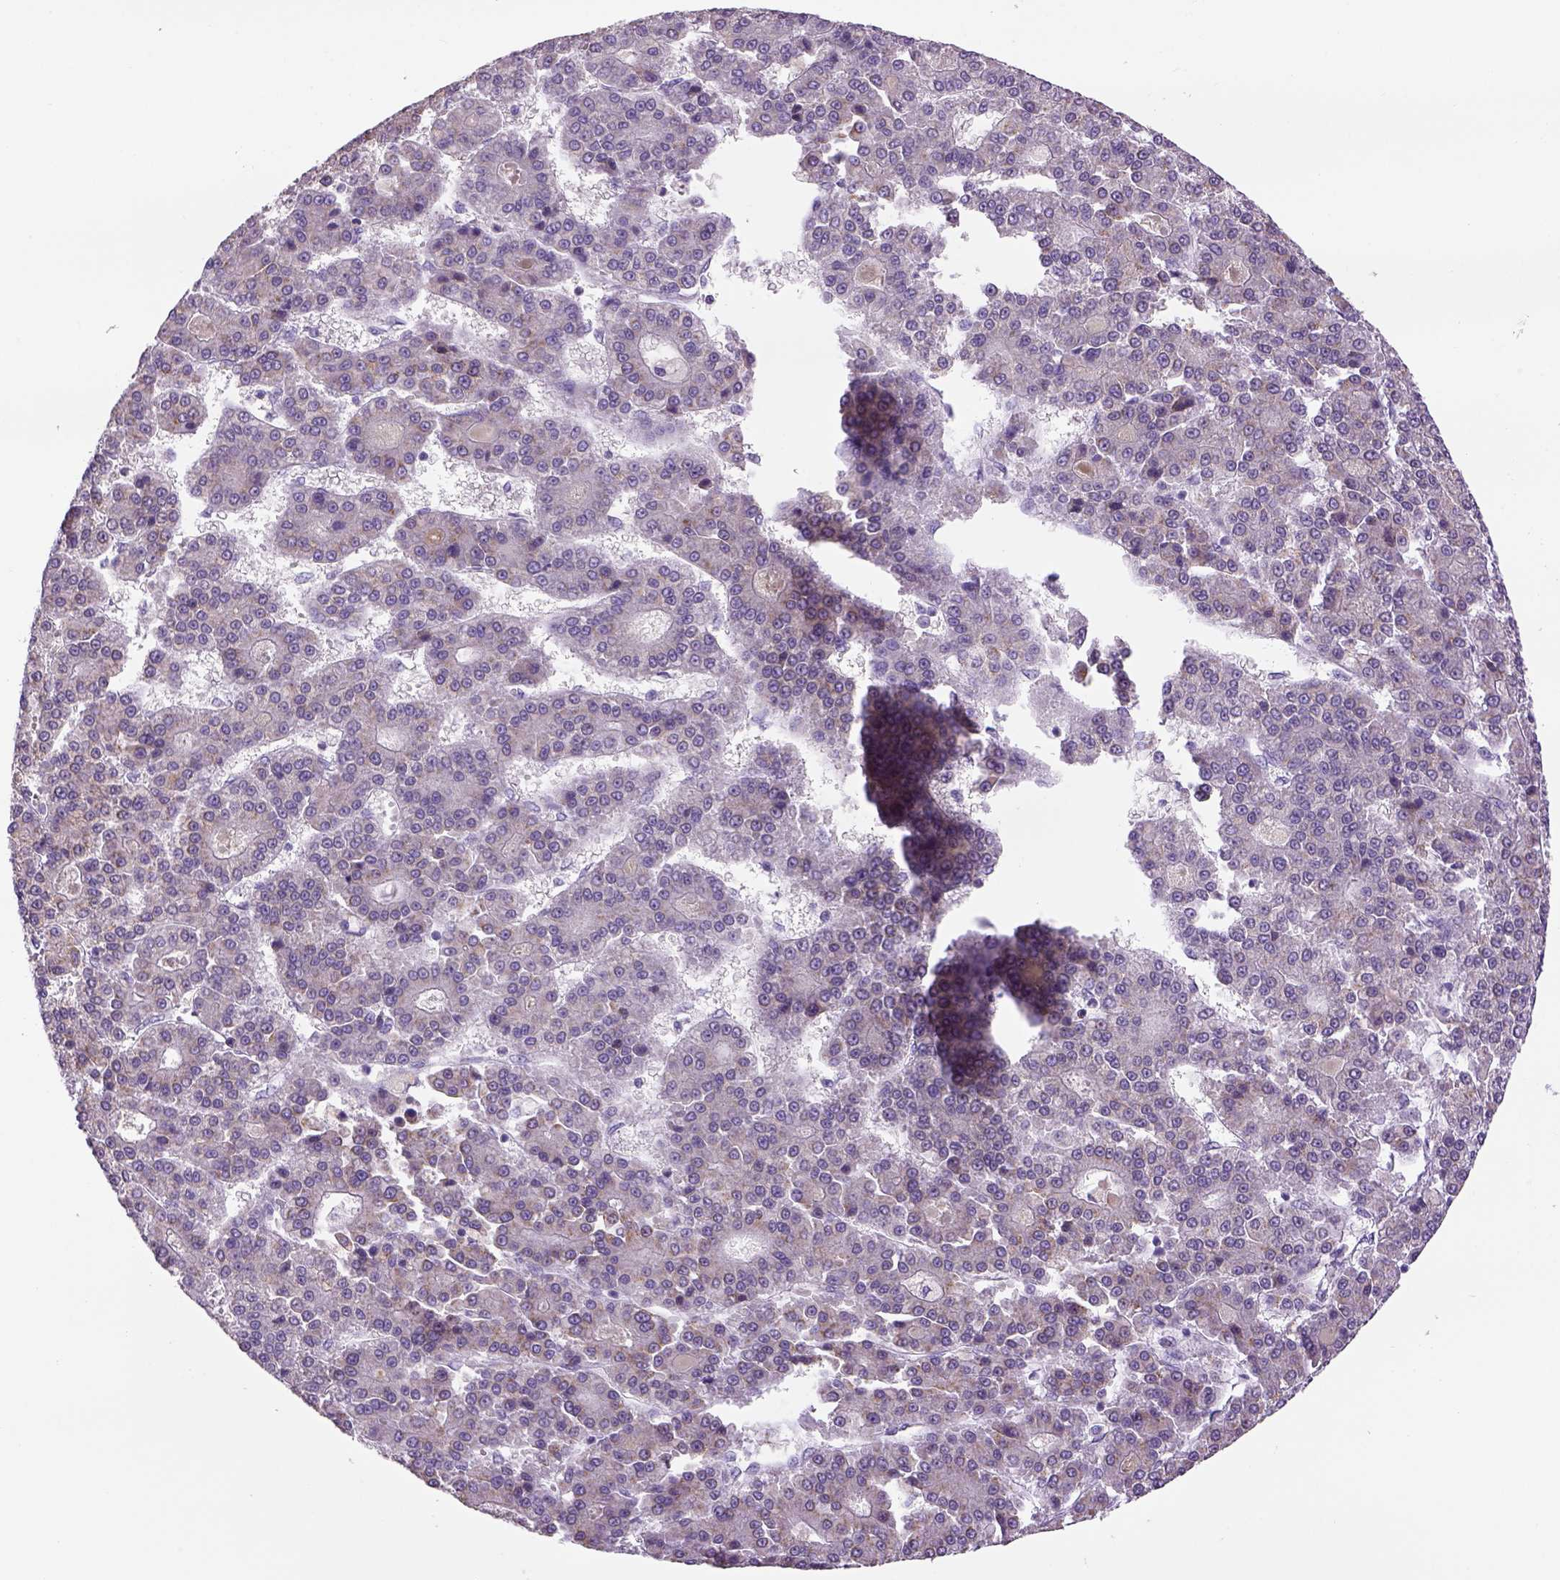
{"staining": {"intensity": "weak", "quantity": "<25%", "location": "cytoplasmic/membranous"}, "tissue": "liver cancer", "cell_type": "Tumor cells", "image_type": "cancer", "snomed": [{"axis": "morphology", "description": "Carcinoma, Hepatocellular, NOS"}, {"axis": "topography", "description": "Liver"}], "caption": "High magnification brightfield microscopy of hepatocellular carcinoma (liver) stained with DAB (3,3'-diaminobenzidine) (brown) and counterstained with hematoxylin (blue): tumor cells show no significant expression.", "gene": "DBH", "patient": {"sex": "male", "age": 70}}